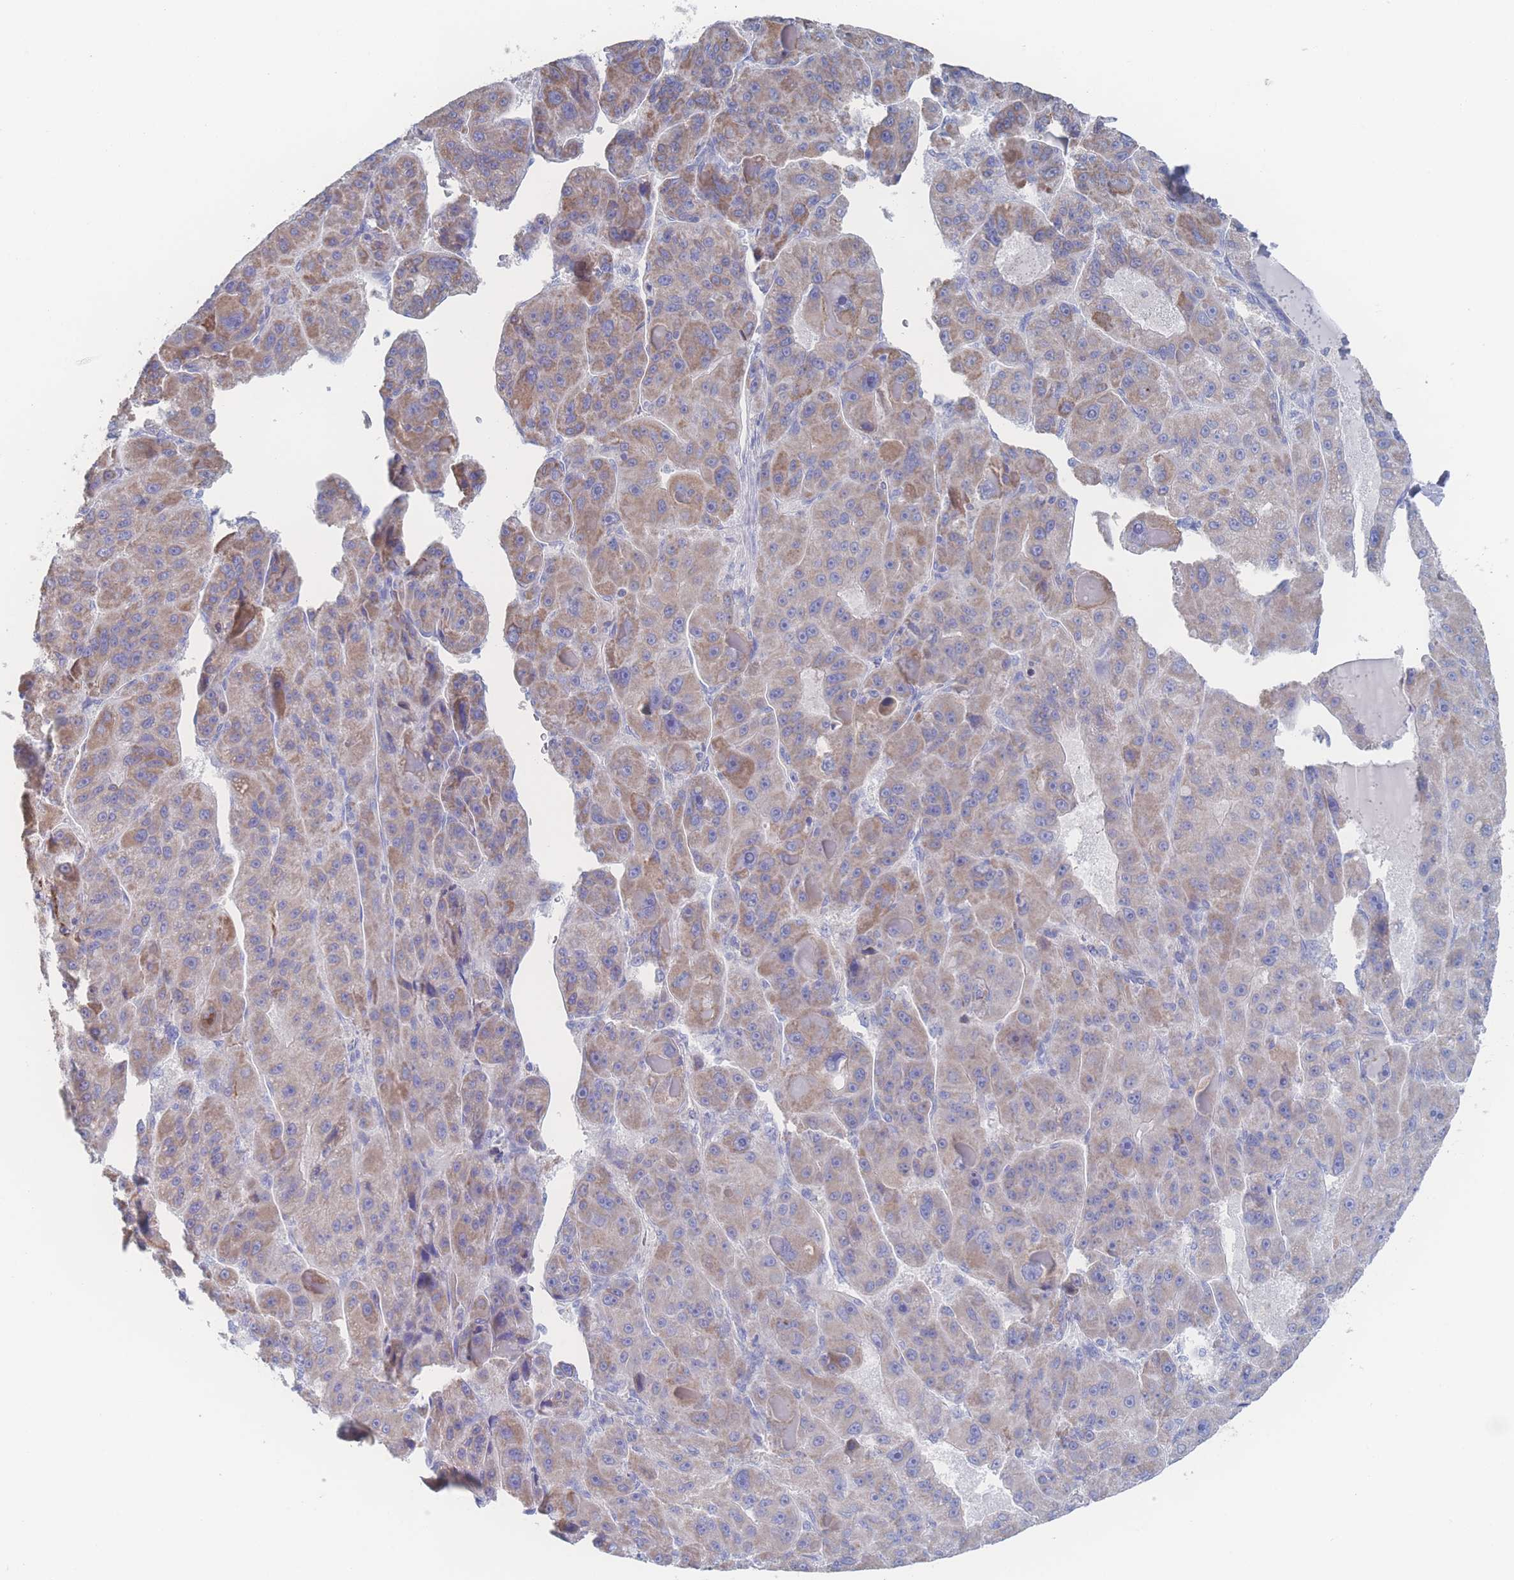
{"staining": {"intensity": "moderate", "quantity": "25%-75%", "location": "cytoplasmic/membranous"}, "tissue": "liver cancer", "cell_type": "Tumor cells", "image_type": "cancer", "snomed": [{"axis": "morphology", "description": "Carcinoma, Hepatocellular, NOS"}, {"axis": "topography", "description": "Liver"}], "caption": "High-magnification brightfield microscopy of liver hepatocellular carcinoma stained with DAB (brown) and counterstained with hematoxylin (blue). tumor cells exhibit moderate cytoplasmic/membranous expression is present in approximately25%-75% of cells. (Brightfield microscopy of DAB IHC at high magnification).", "gene": "SNPH", "patient": {"sex": "male", "age": 76}}